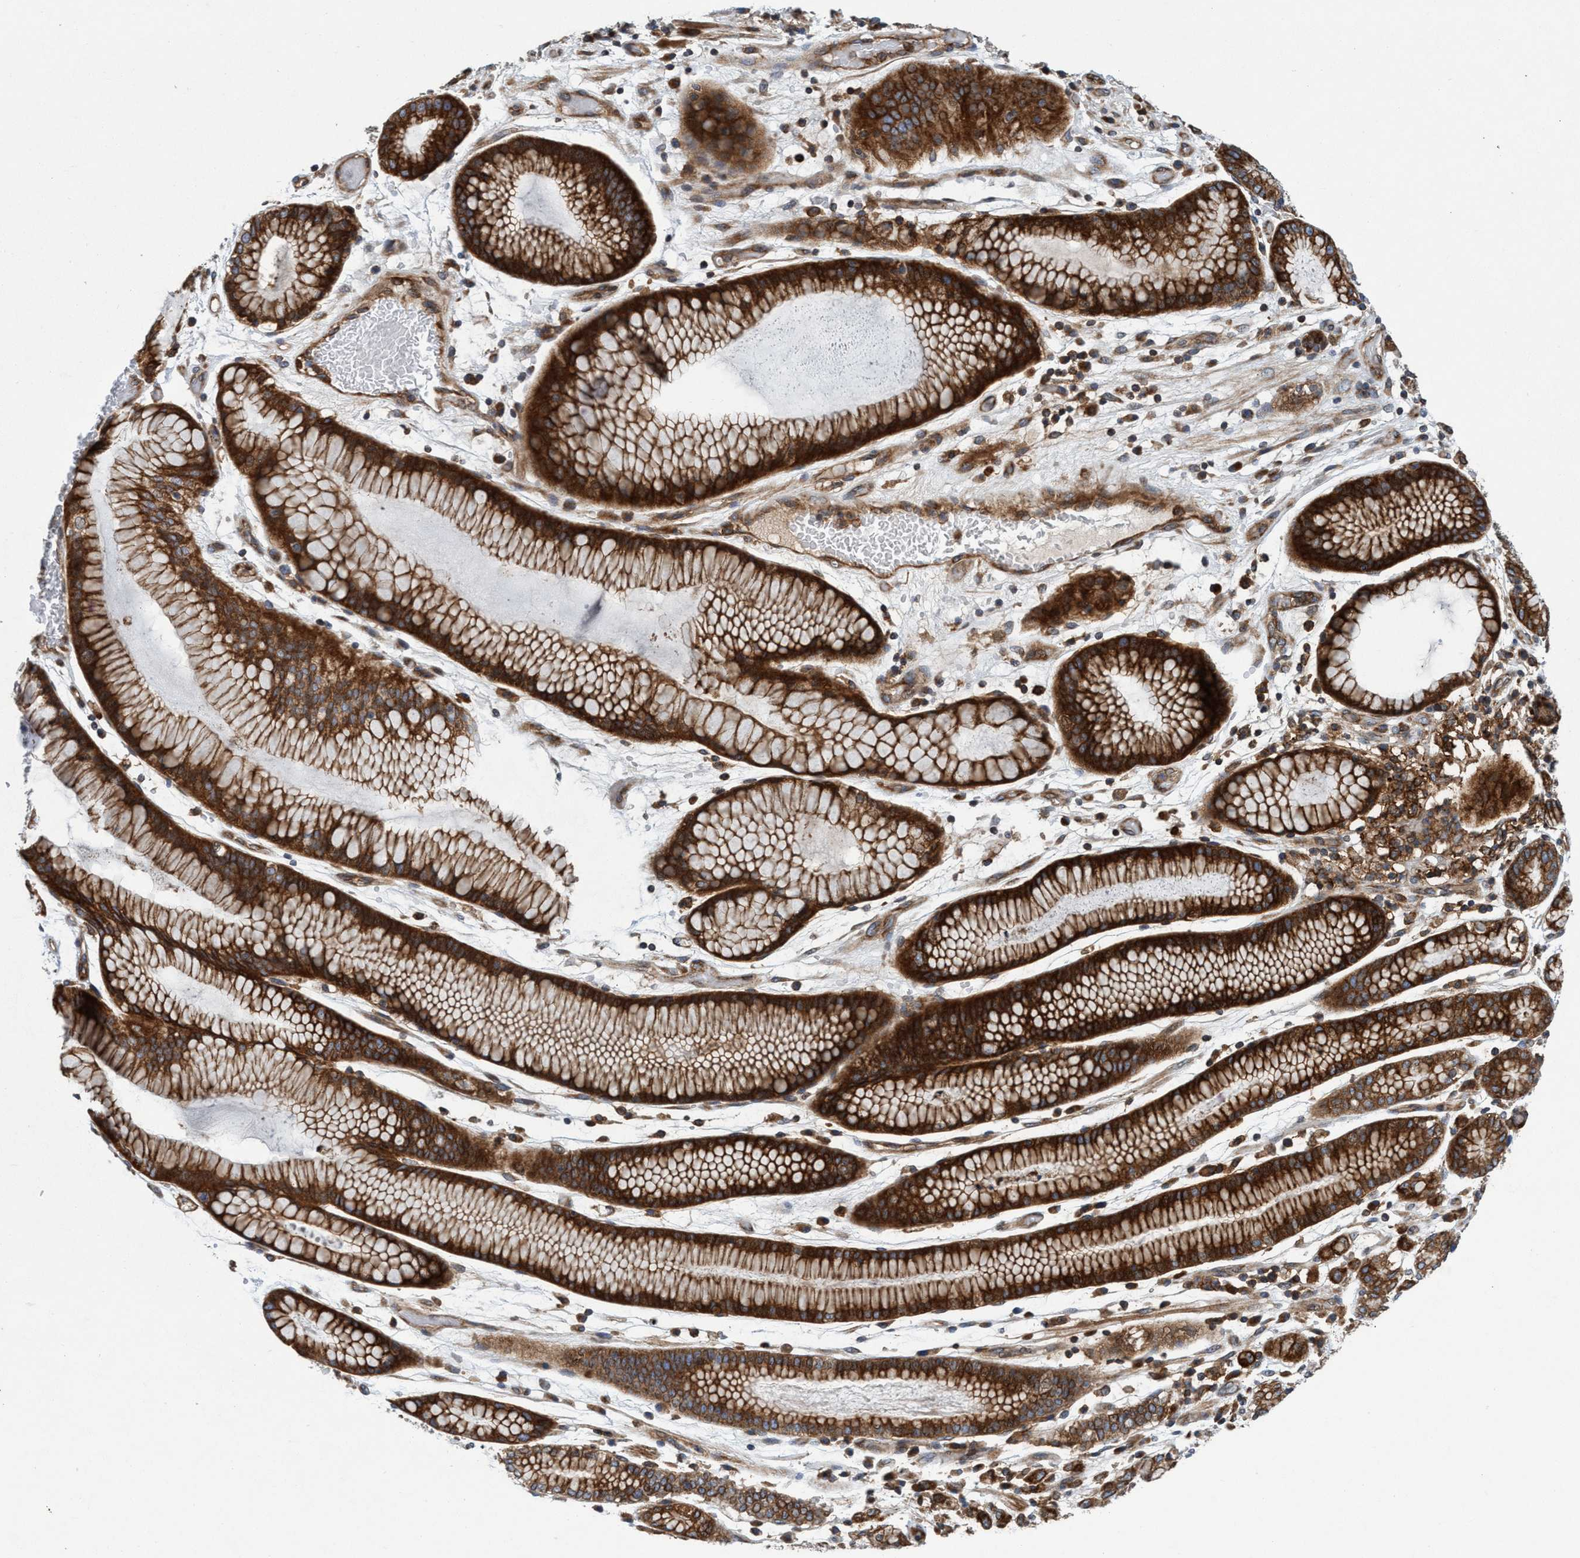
{"staining": {"intensity": "strong", "quantity": ">75%", "location": "cytoplasmic/membranous"}, "tissue": "stomach cancer", "cell_type": "Tumor cells", "image_type": "cancer", "snomed": [{"axis": "morphology", "description": "Adenocarcinoma, NOS"}, {"axis": "topography", "description": "Stomach, lower"}], "caption": "Stomach cancer (adenocarcinoma) stained with a protein marker displays strong staining in tumor cells.", "gene": "SLC16A3", "patient": {"sex": "male", "age": 88}}